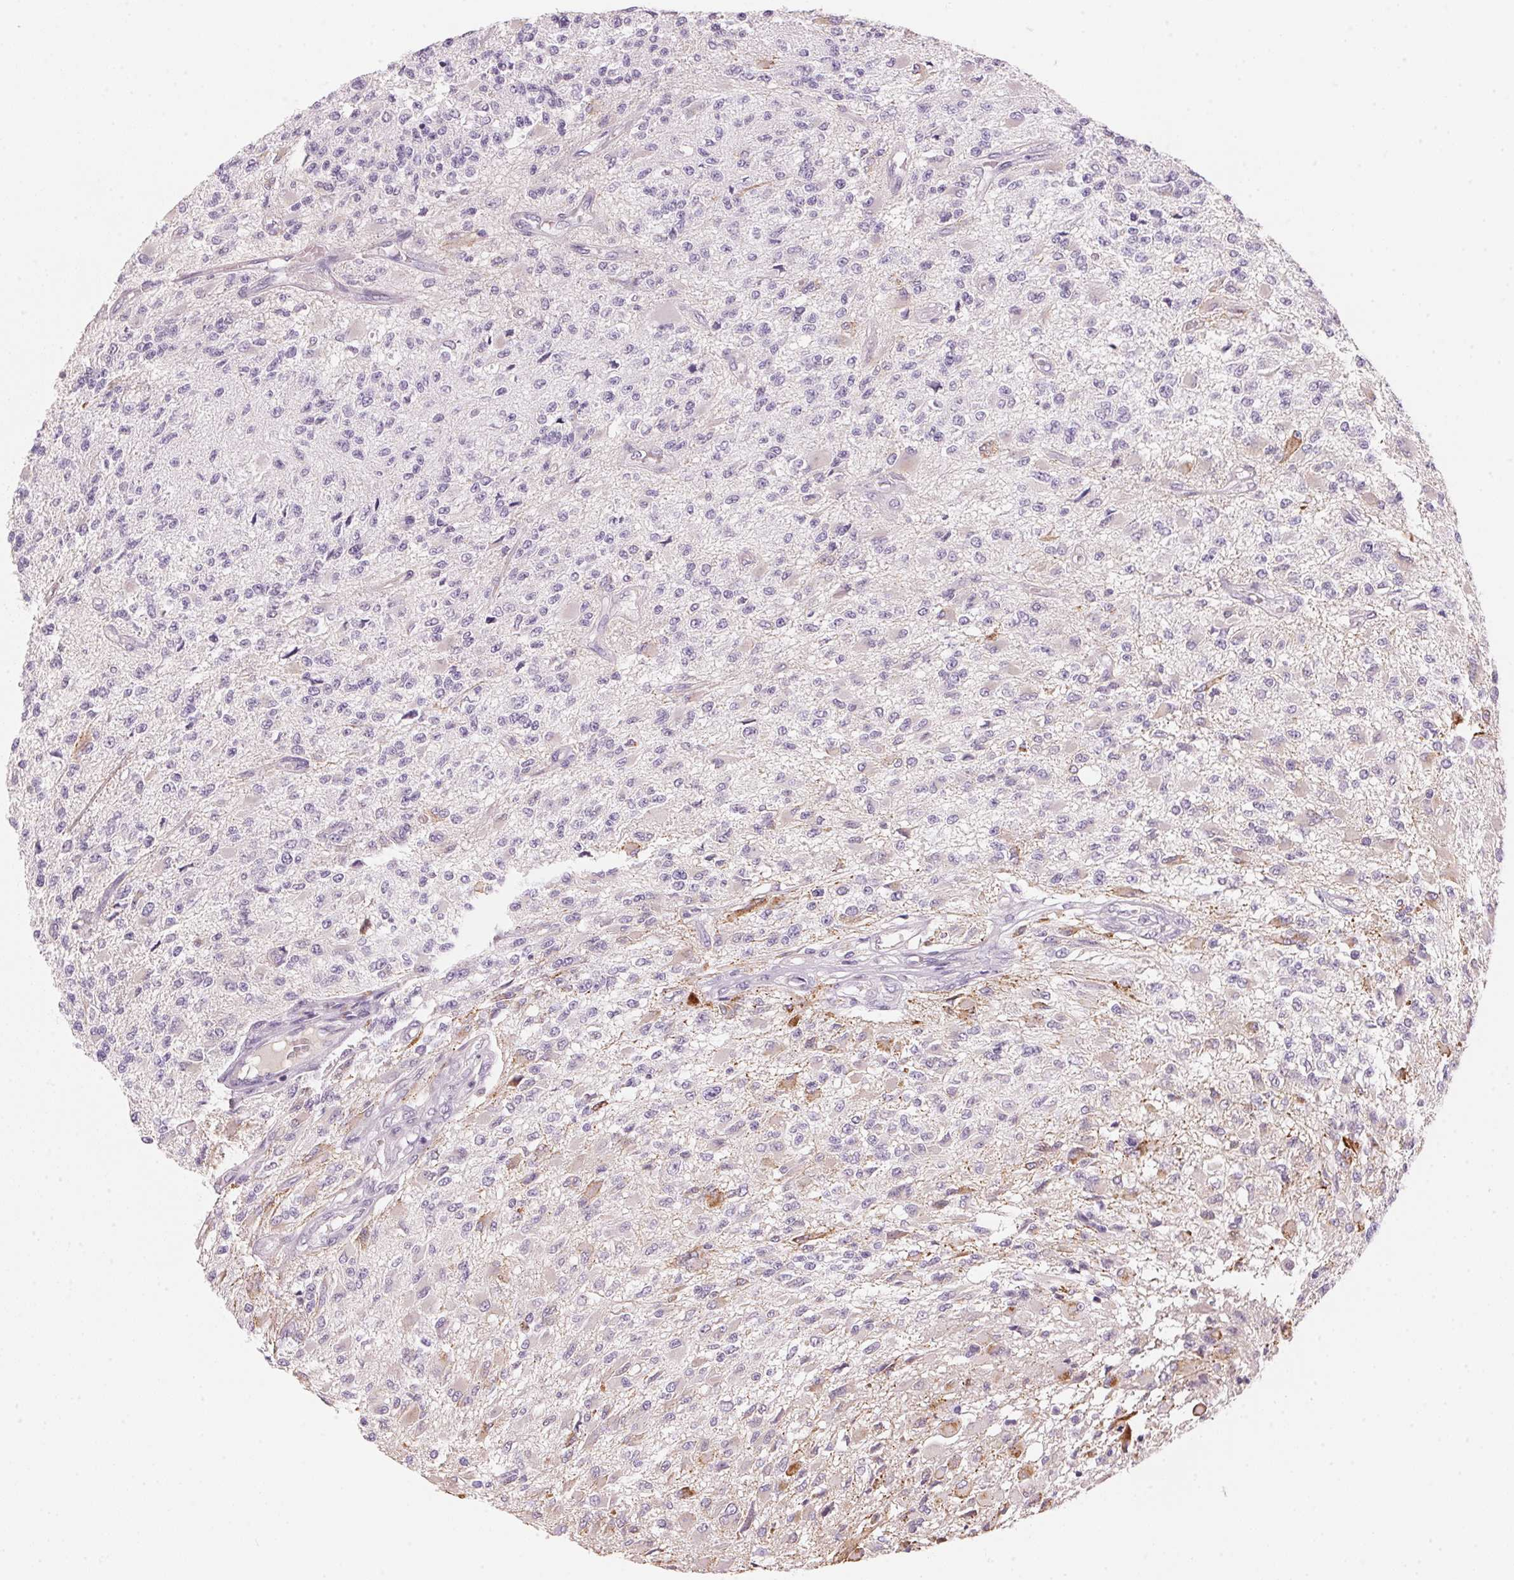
{"staining": {"intensity": "negative", "quantity": "none", "location": "none"}, "tissue": "glioma", "cell_type": "Tumor cells", "image_type": "cancer", "snomed": [{"axis": "morphology", "description": "Glioma, malignant, High grade"}, {"axis": "topography", "description": "Brain"}], "caption": "High-grade glioma (malignant) stained for a protein using IHC exhibits no expression tumor cells.", "gene": "CYP11B1", "patient": {"sex": "female", "age": 63}}